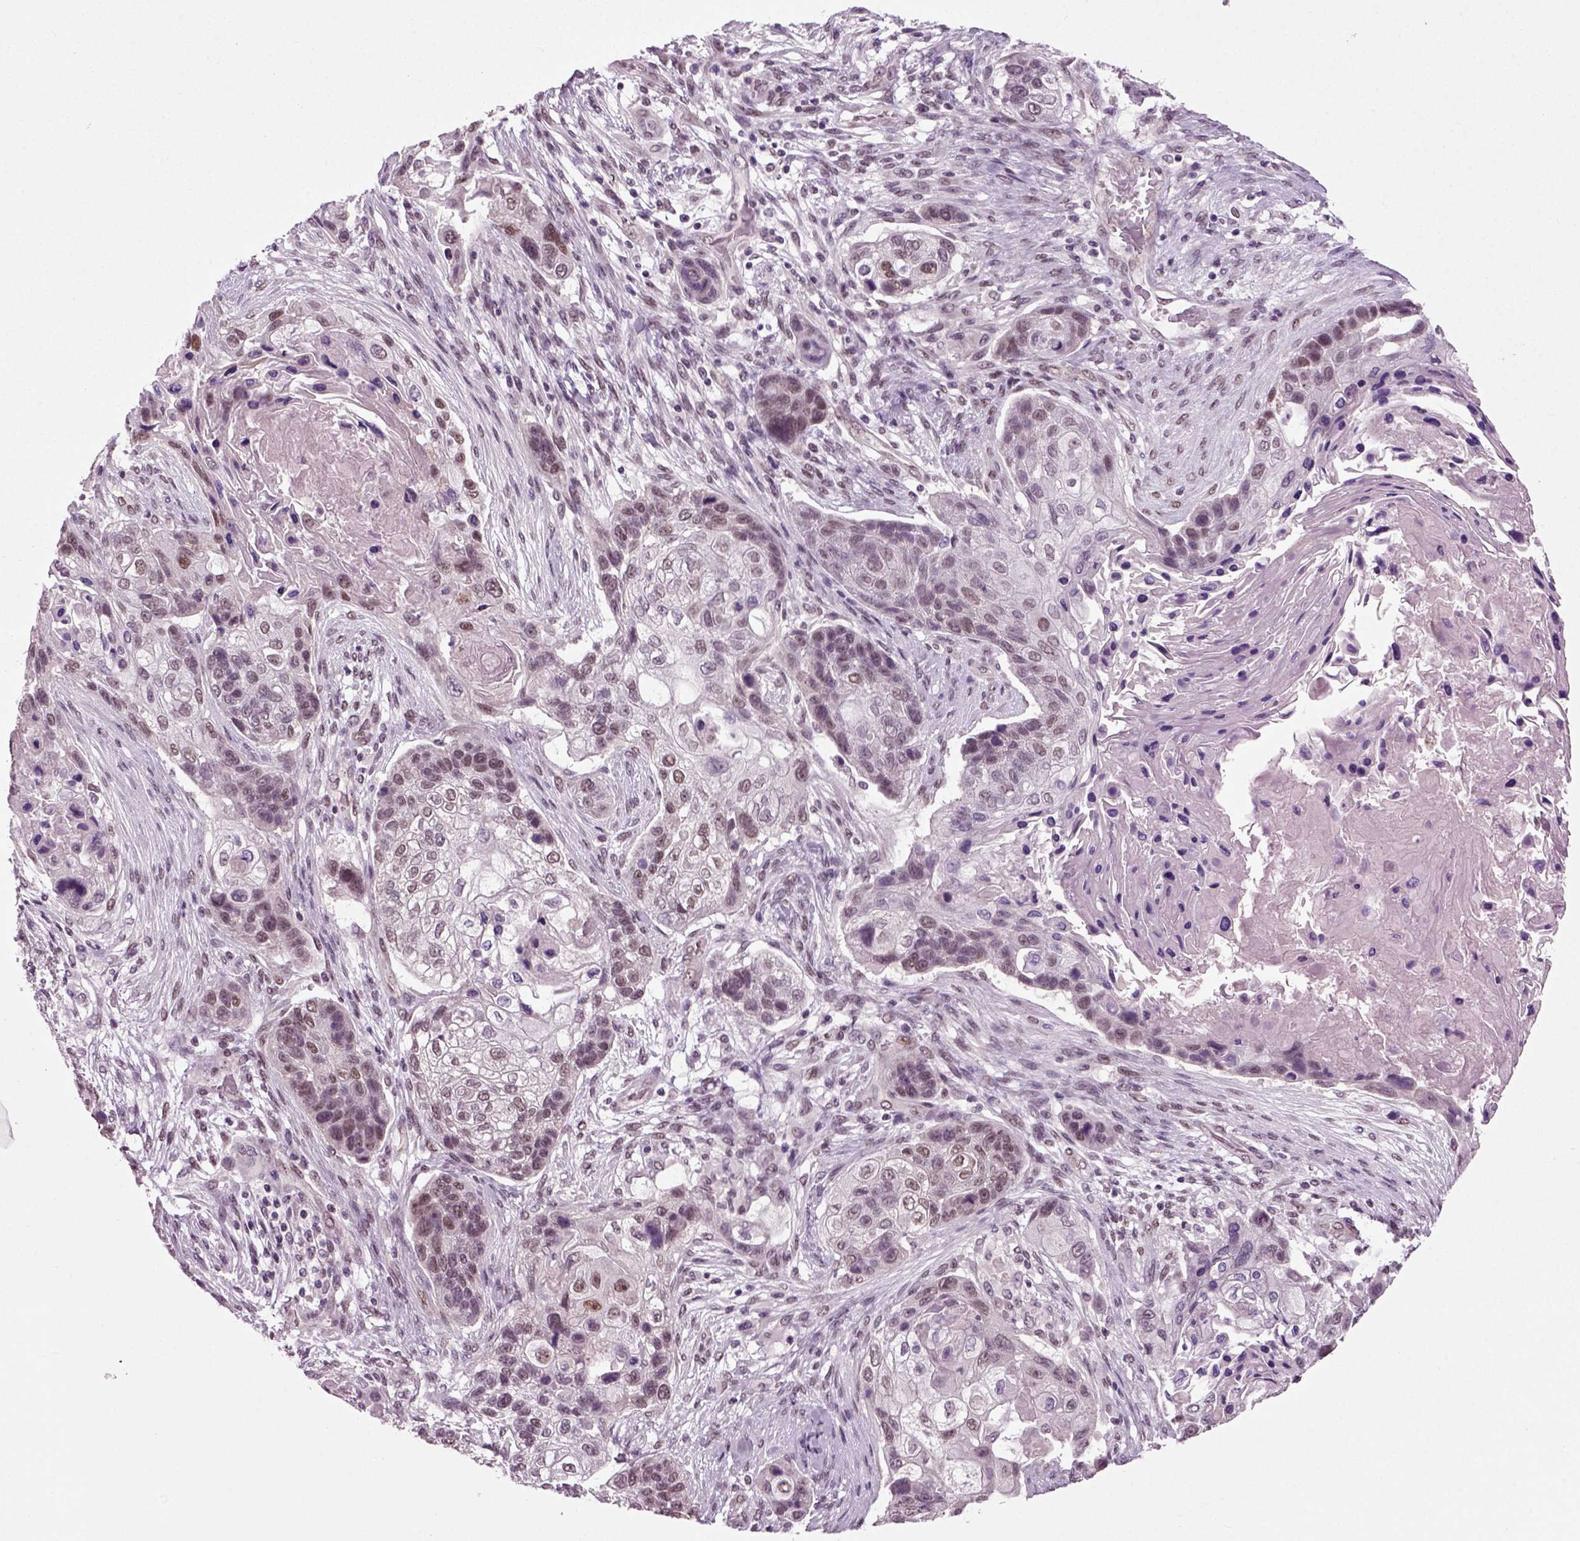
{"staining": {"intensity": "weak", "quantity": "<25%", "location": "nuclear"}, "tissue": "lung cancer", "cell_type": "Tumor cells", "image_type": "cancer", "snomed": [{"axis": "morphology", "description": "Squamous cell carcinoma, NOS"}, {"axis": "topography", "description": "Lung"}], "caption": "Protein analysis of squamous cell carcinoma (lung) demonstrates no significant positivity in tumor cells.", "gene": "RCOR3", "patient": {"sex": "male", "age": 69}}